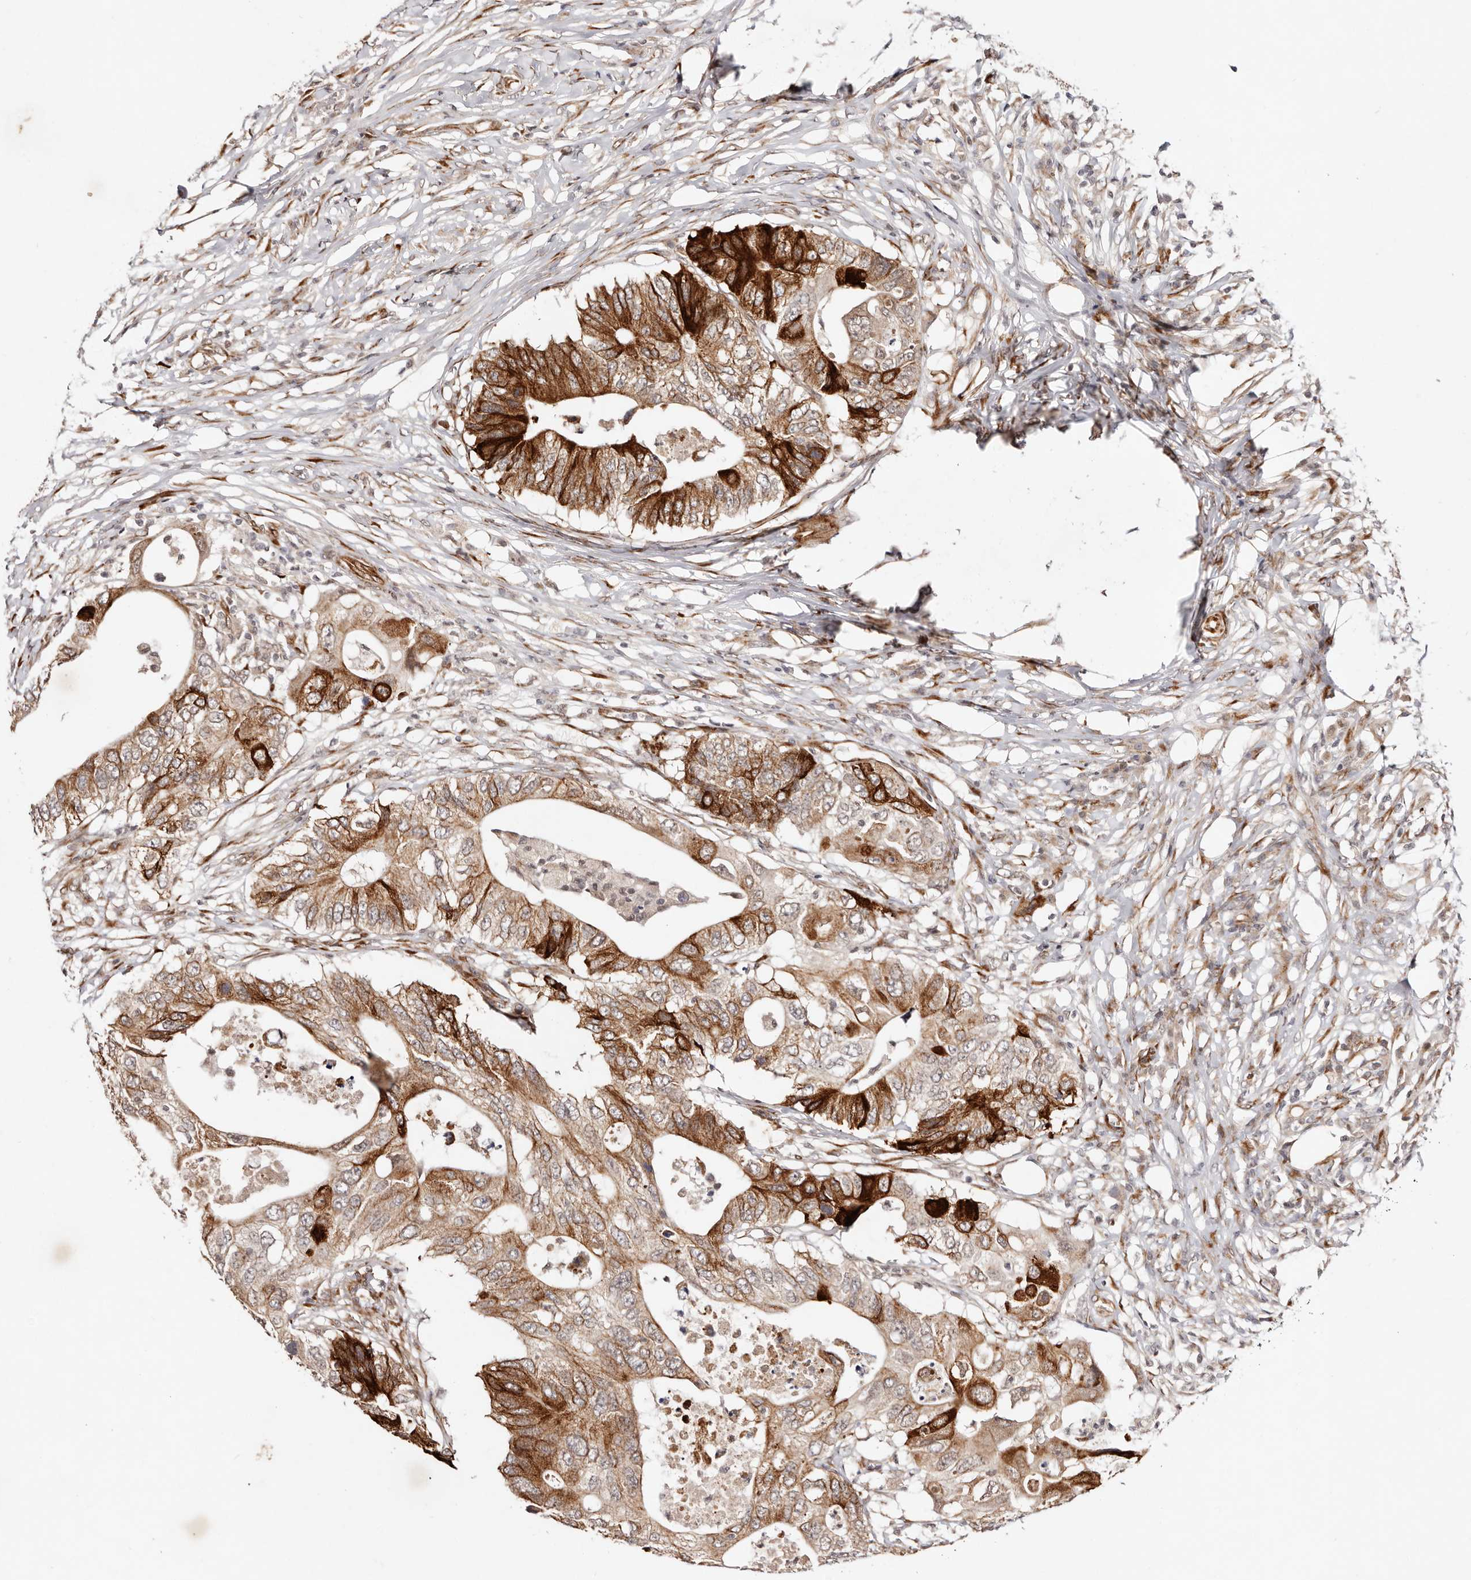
{"staining": {"intensity": "strong", "quantity": ">75%", "location": "cytoplasmic/membranous"}, "tissue": "colorectal cancer", "cell_type": "Tumor cells", "image_type": "cancer", "snomed": [{"axis": "morphology", "description": "Adenocarcinoma, NOS"}, {"axis": "topography", "description": "Colon"}], "caption": "The immunohistochemical stain labels strong cytoplasmic/membranous staining in tumor cells of colorectal cancer tissue.", "gene": "BCL2L15", "patient": {"sex": "male", "age": 71}}